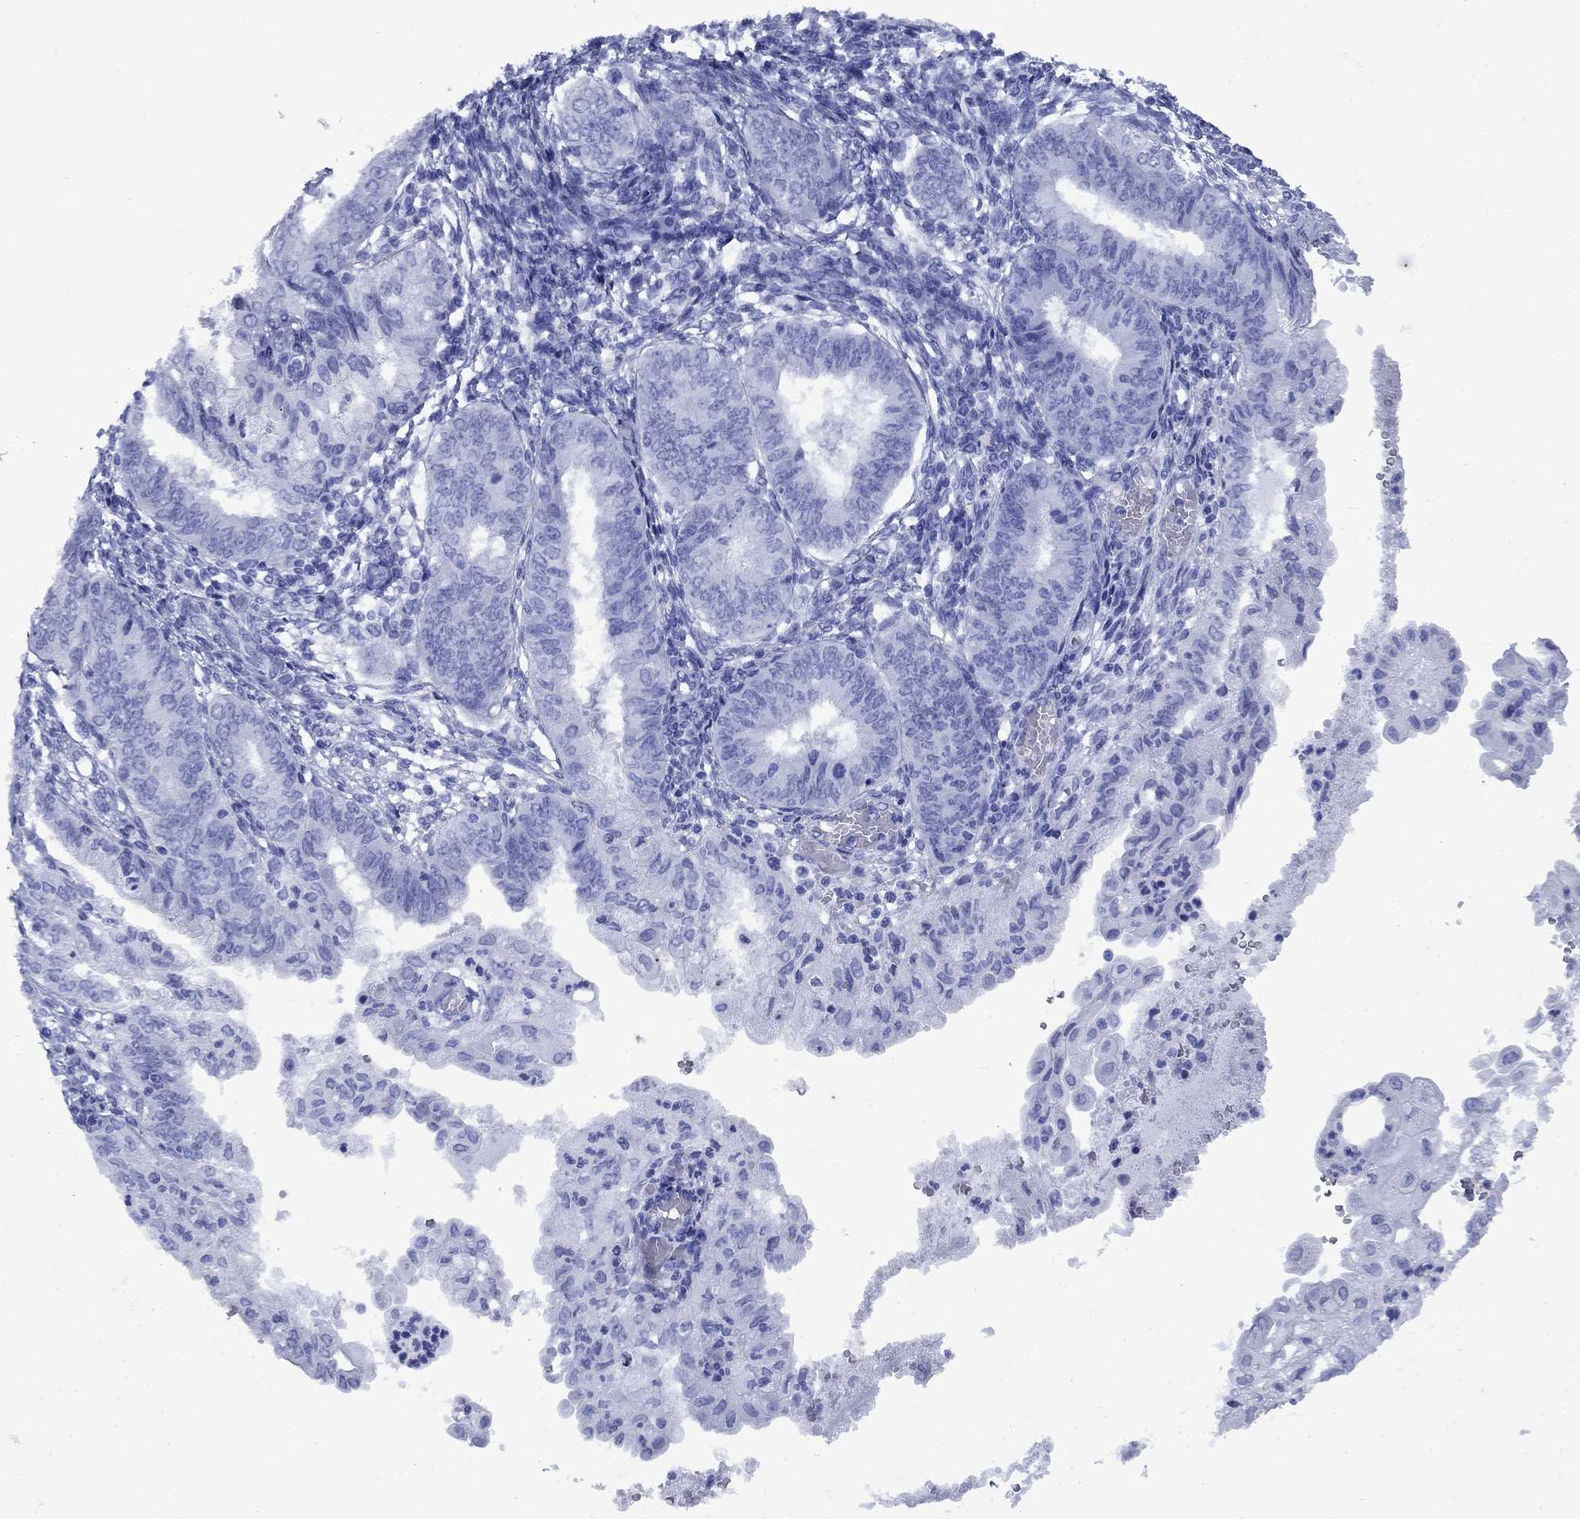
{"staining": {"intensity": "negative", "quantity": "none", "location": "none"}, "tissue": "endometrial cancer", "cell_type": "Tumor cells", "image_type": "cancer", "snomed": [{"axis": "morphology", "description": "Adenocarcinoma, NOS"}, {"axis": "topography", "description": "Endometrium"}], "caption": "DAB (3,3'-diaminobenzidine) immunohistochemical staining of human endometrial cancer shows no significant expression in tumor cells.", "gene": "CD1A", "patient": {"sex": "female", "age": 68}}